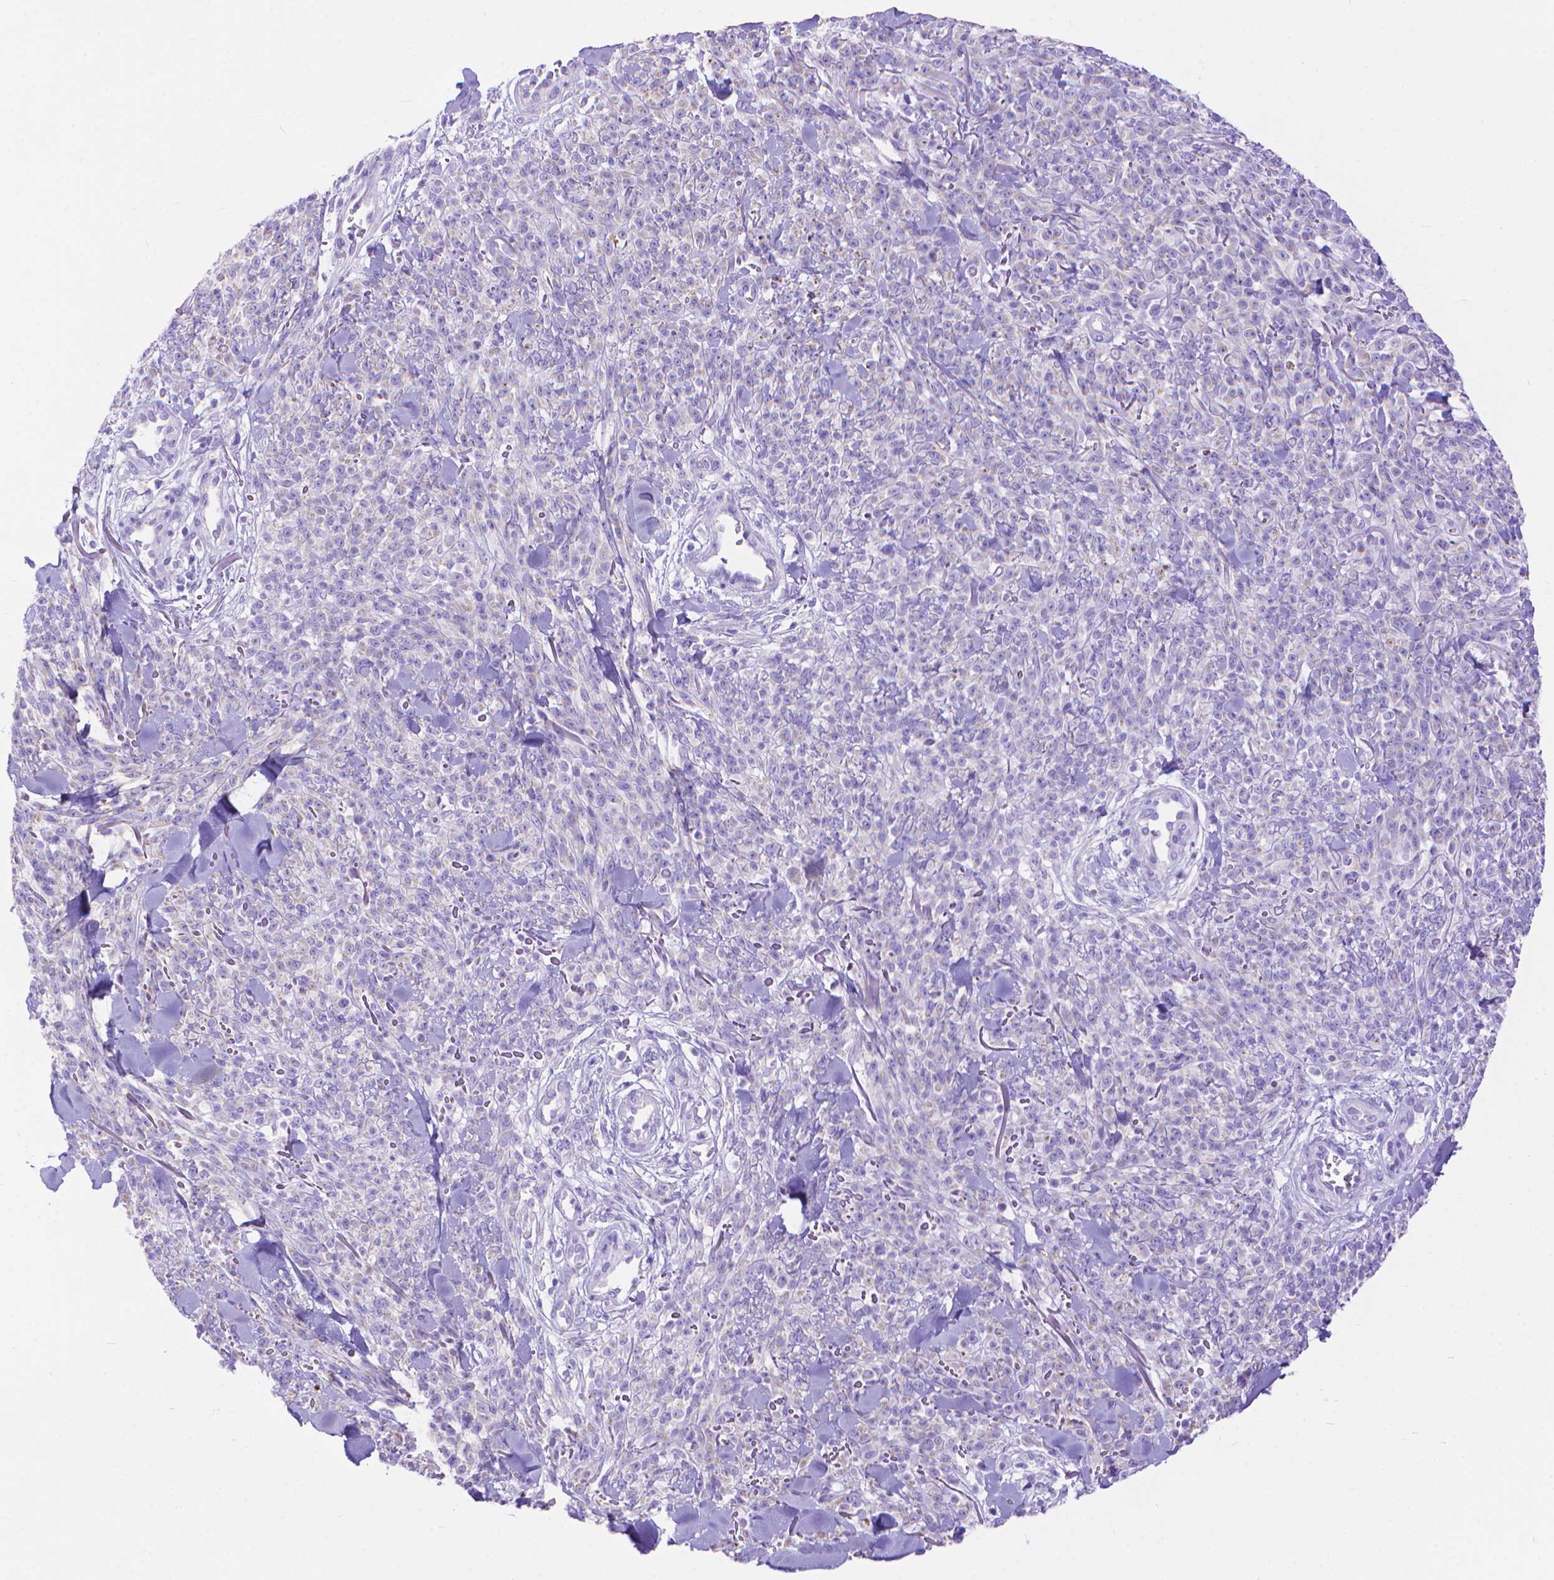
{"staining": {"intensity": "negative", "quantity": "none", "location": "none"}, "tissue": "melanoma", "cell_type": "Tumor cells", "image_type": "cancer", "snomed": [{"axis": "morphology", "description": "Malignant melanoma, NOS"}, {"axis": "topography", "description": "Skin"}, {"axis": "topography", "description": "Skin of trunk"}], "caption": "Immunohistochemistry (IHC) histopathology image of melanoma stained for a protein (brown), which reveals no staining in tumor cells. The staining is performed using DAB (3,3'-diaminobenzidine) brown chromogen with nuclei counter-stained in using hematoxylin.", "gene": "DHRS2", "patient": {"sex": "male", "age": 74}}